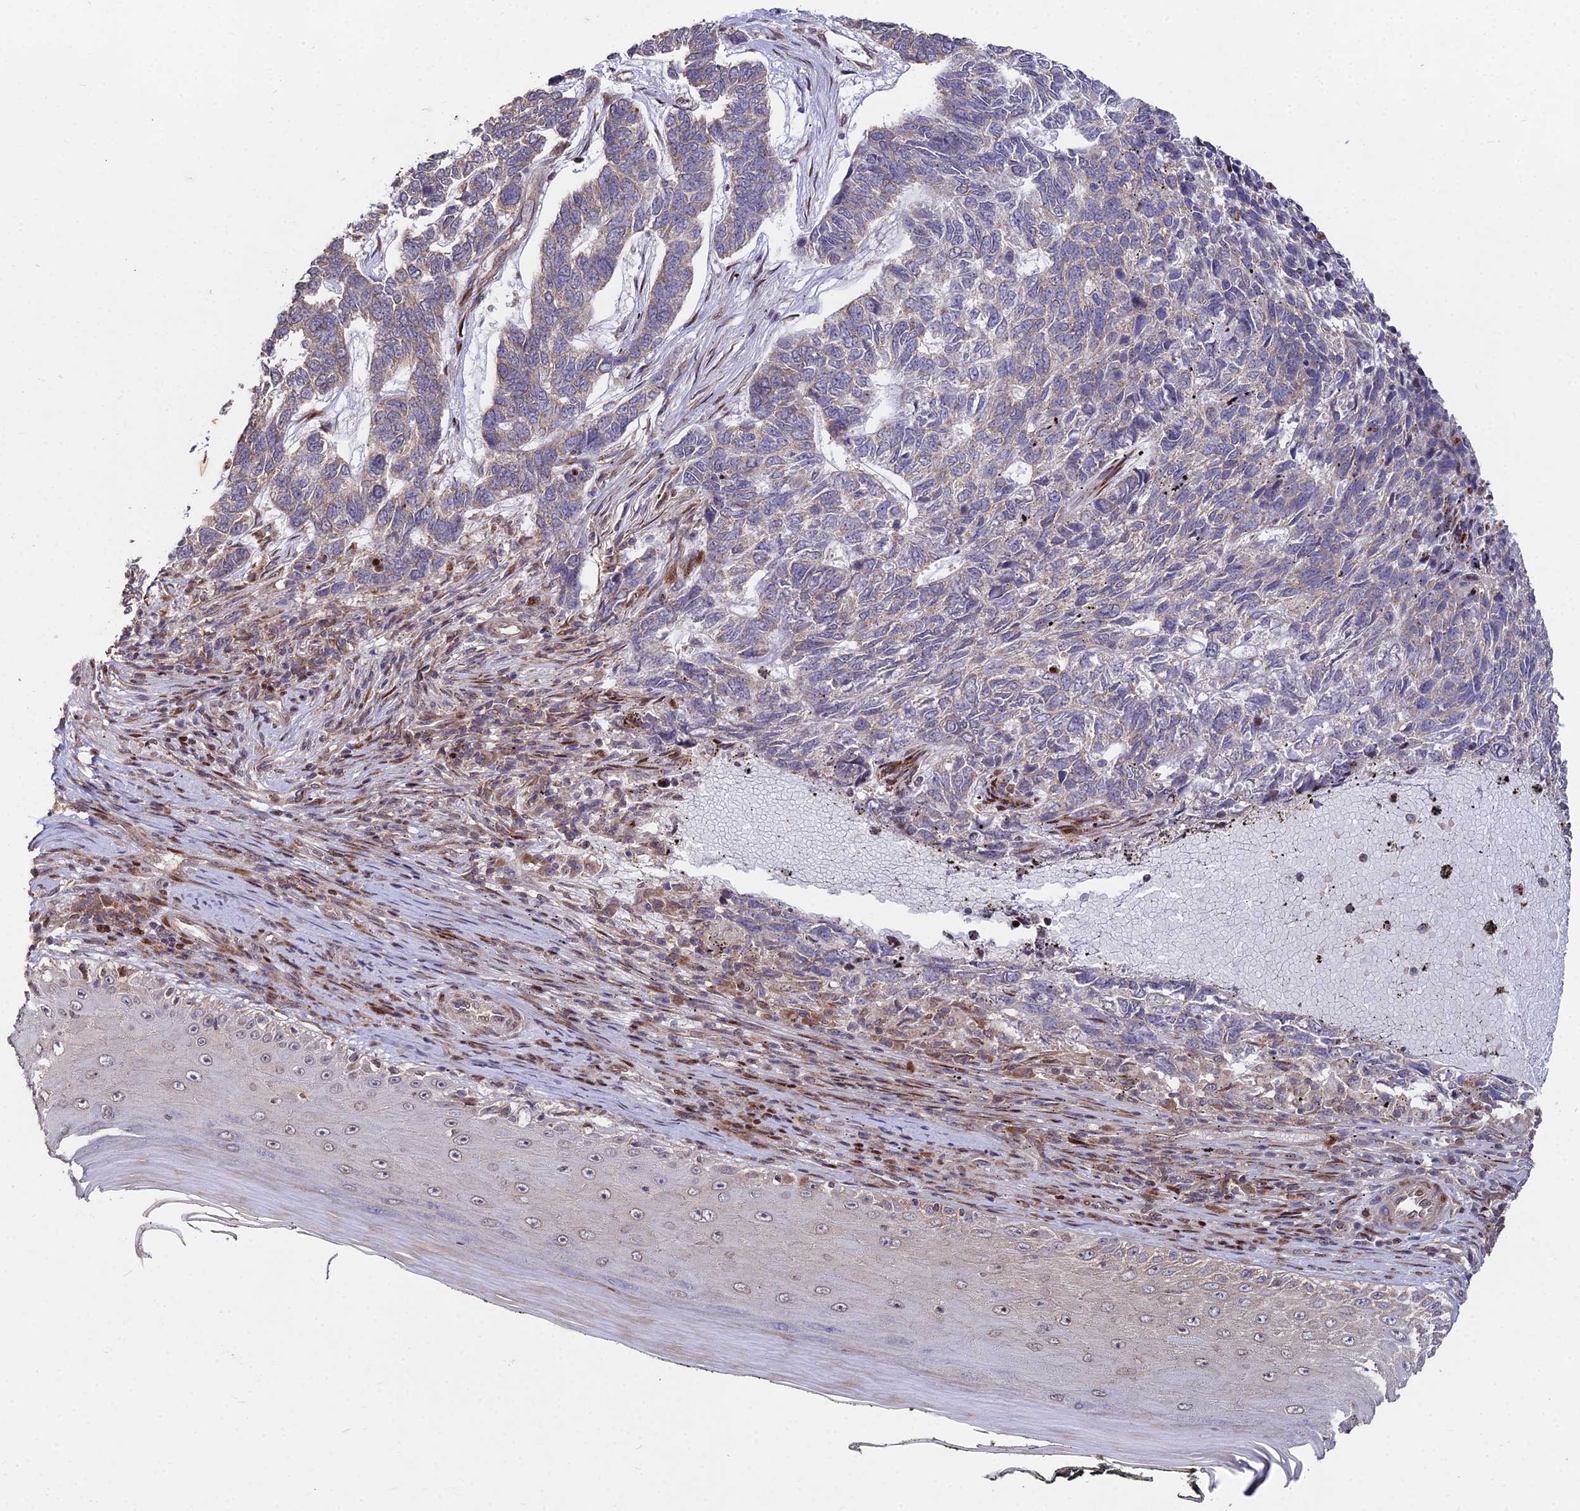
{"staining": {"intensity": "weak", "quantity": "<25%", "location": "cytoplasmic/membranous"}, "tissue": "skin cancer", "cell_type": "Tumor cells", "image_type": "cancer", "snomed": [{"axis": "morphology", "description": "Basal cell carcinoma"}, {"axis": "topography", "description": "Skin"}], "caption": "DAB (3,3'-diaminobenzidine) immunohistochemical staining of basal cell carcinoma (skin) shows no significant staining in tumor cells.", "gene": "RBMS2", "patient": {"sex": "female", "age": 65}}